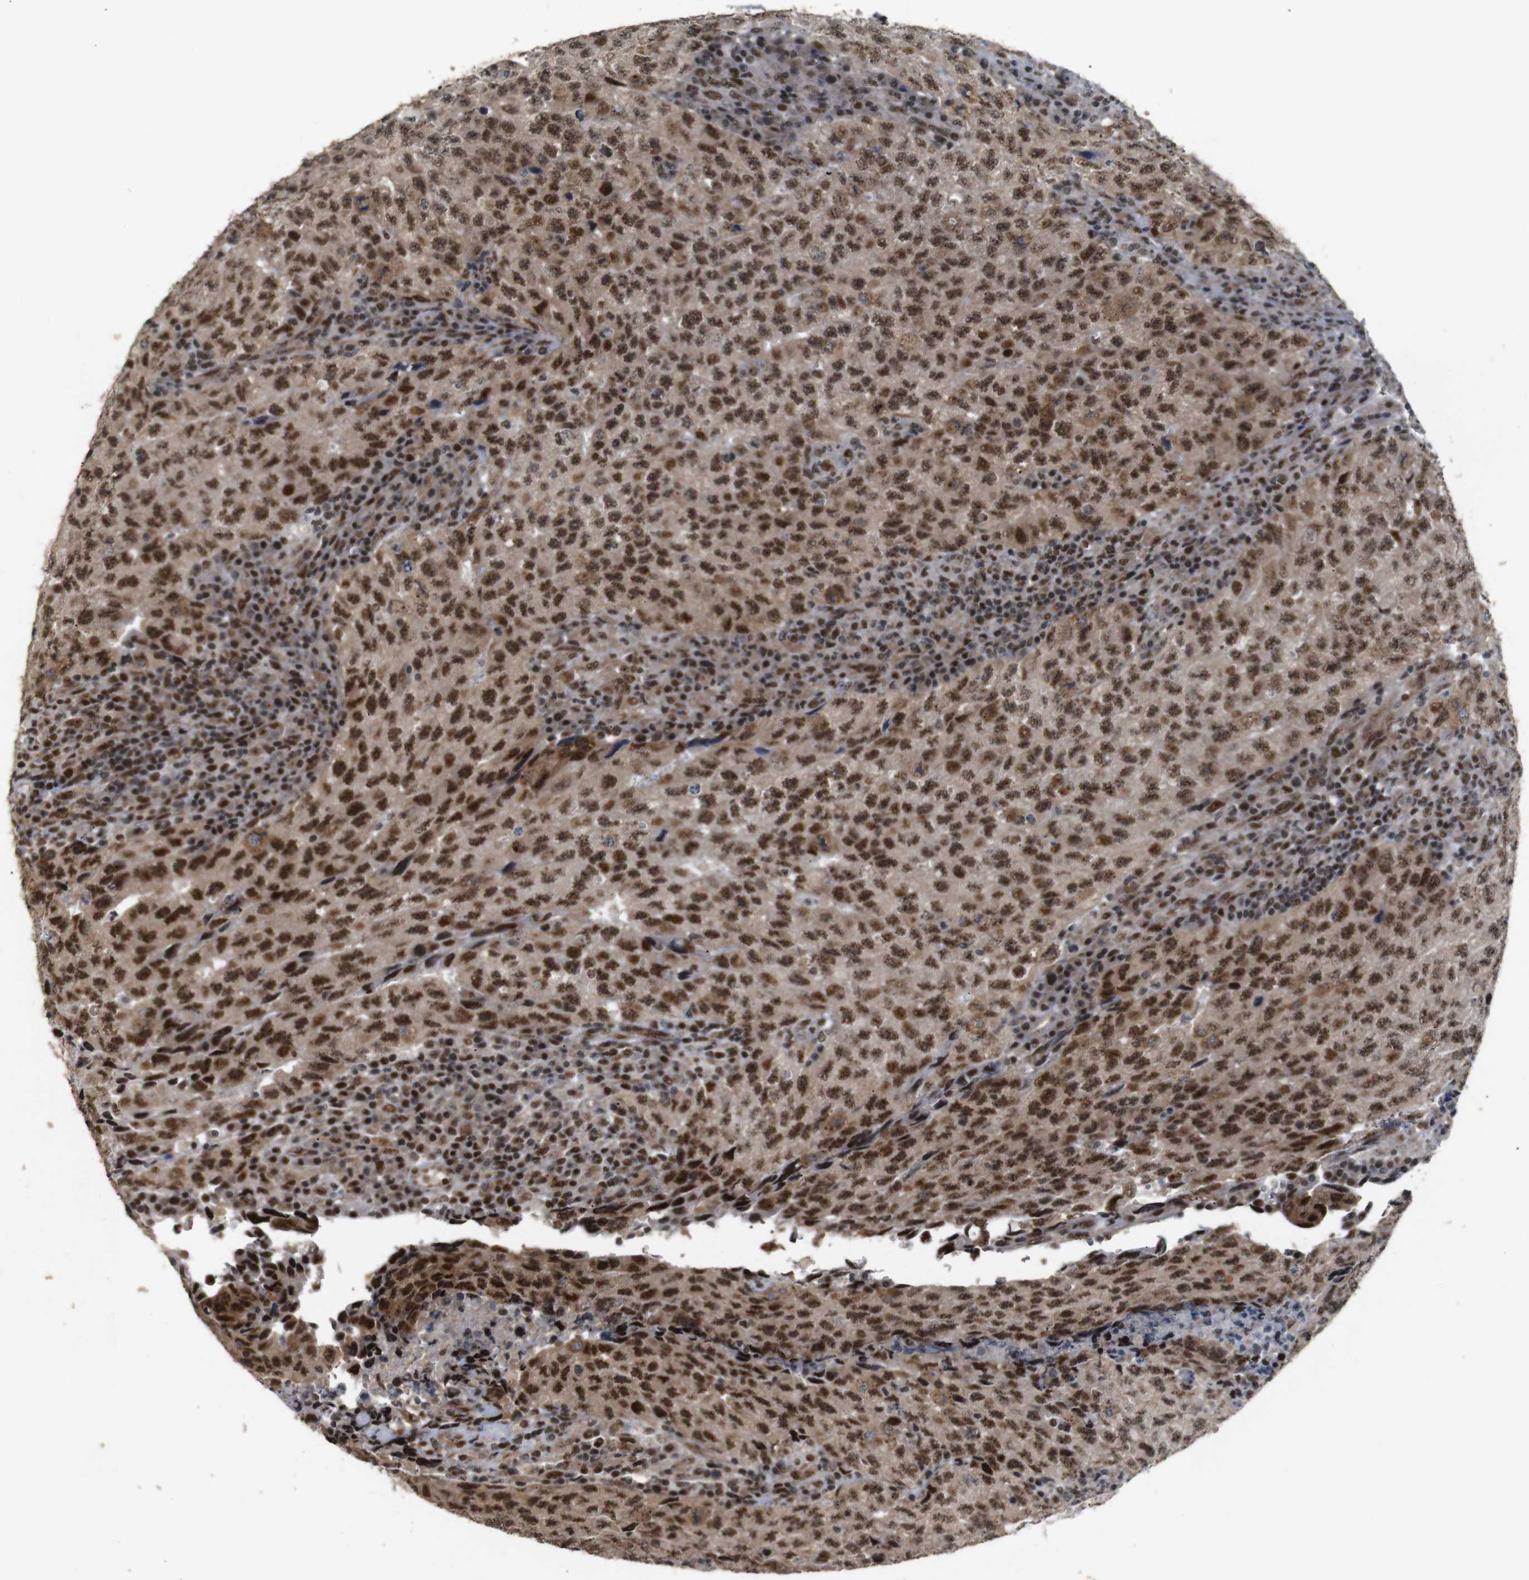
{"staining": {"intensity": "moderate", "quantity": ">75%", "location": "cytoplasmic/membranous,nuclear"}, "tissue": "testis cancer", "cell_type": "Tumor cells", "image_type": "cancer", "snomed": [{"axis": "morphology", "description": "Necrosis, NOS"}, {"axis": "morphology", "description": "Carcinoma, Embryonal, NOS"}, {"axis": "topography", "description": "Testis"}], "caption": "Moderate cytoplasmic/membranous and nuclear positivity is appreciated in about >75% of tumor cells in embryonal carcinoma (testis). The staining was performed using DAB, with brown indicating positive protein expression. Nuclei are stained blue with hematoxylin.", "gene": "PYM1", "patient": {"sex": "male", "age": 19}}